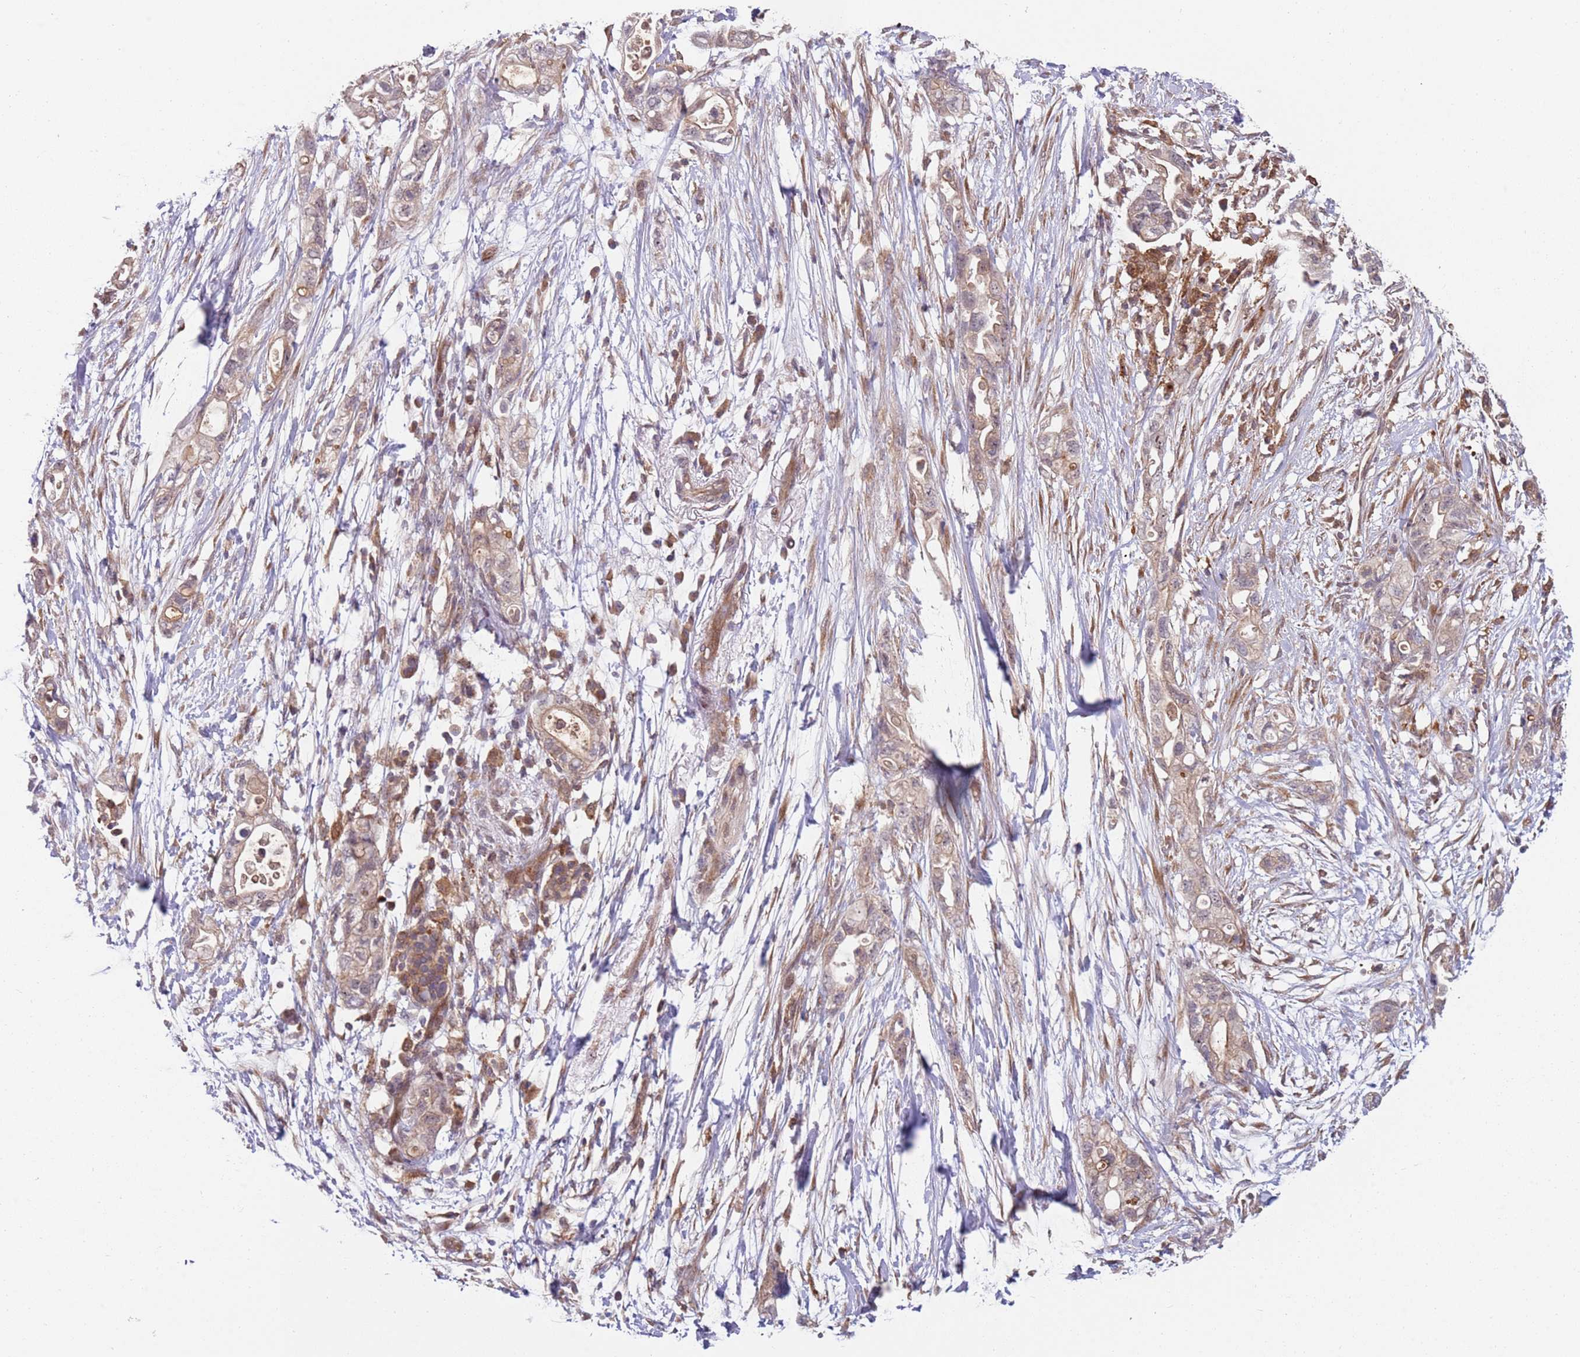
{"staining": {"intensity": "moderate", "quantity": "<25%", "location": "cytoplasmic/membranous"}, "tissue": "pancreatic cancer", "cell_type": "Tumor cells", "image_type": "cancer", "snomed": [{"axis": "morphology", "description": "Adenocarcinoma, NOS"}, {"axis": "topography", "description": "Pancreas"}], "caption": "A photomicrograph of human pancreatic adenocarcinoma stained for a protein demonstrates moderate cytoplasmic/membranous brown staining in tumor cells.", "gene": "GGA1", "patient": {"sex": "female", "age": 72}}